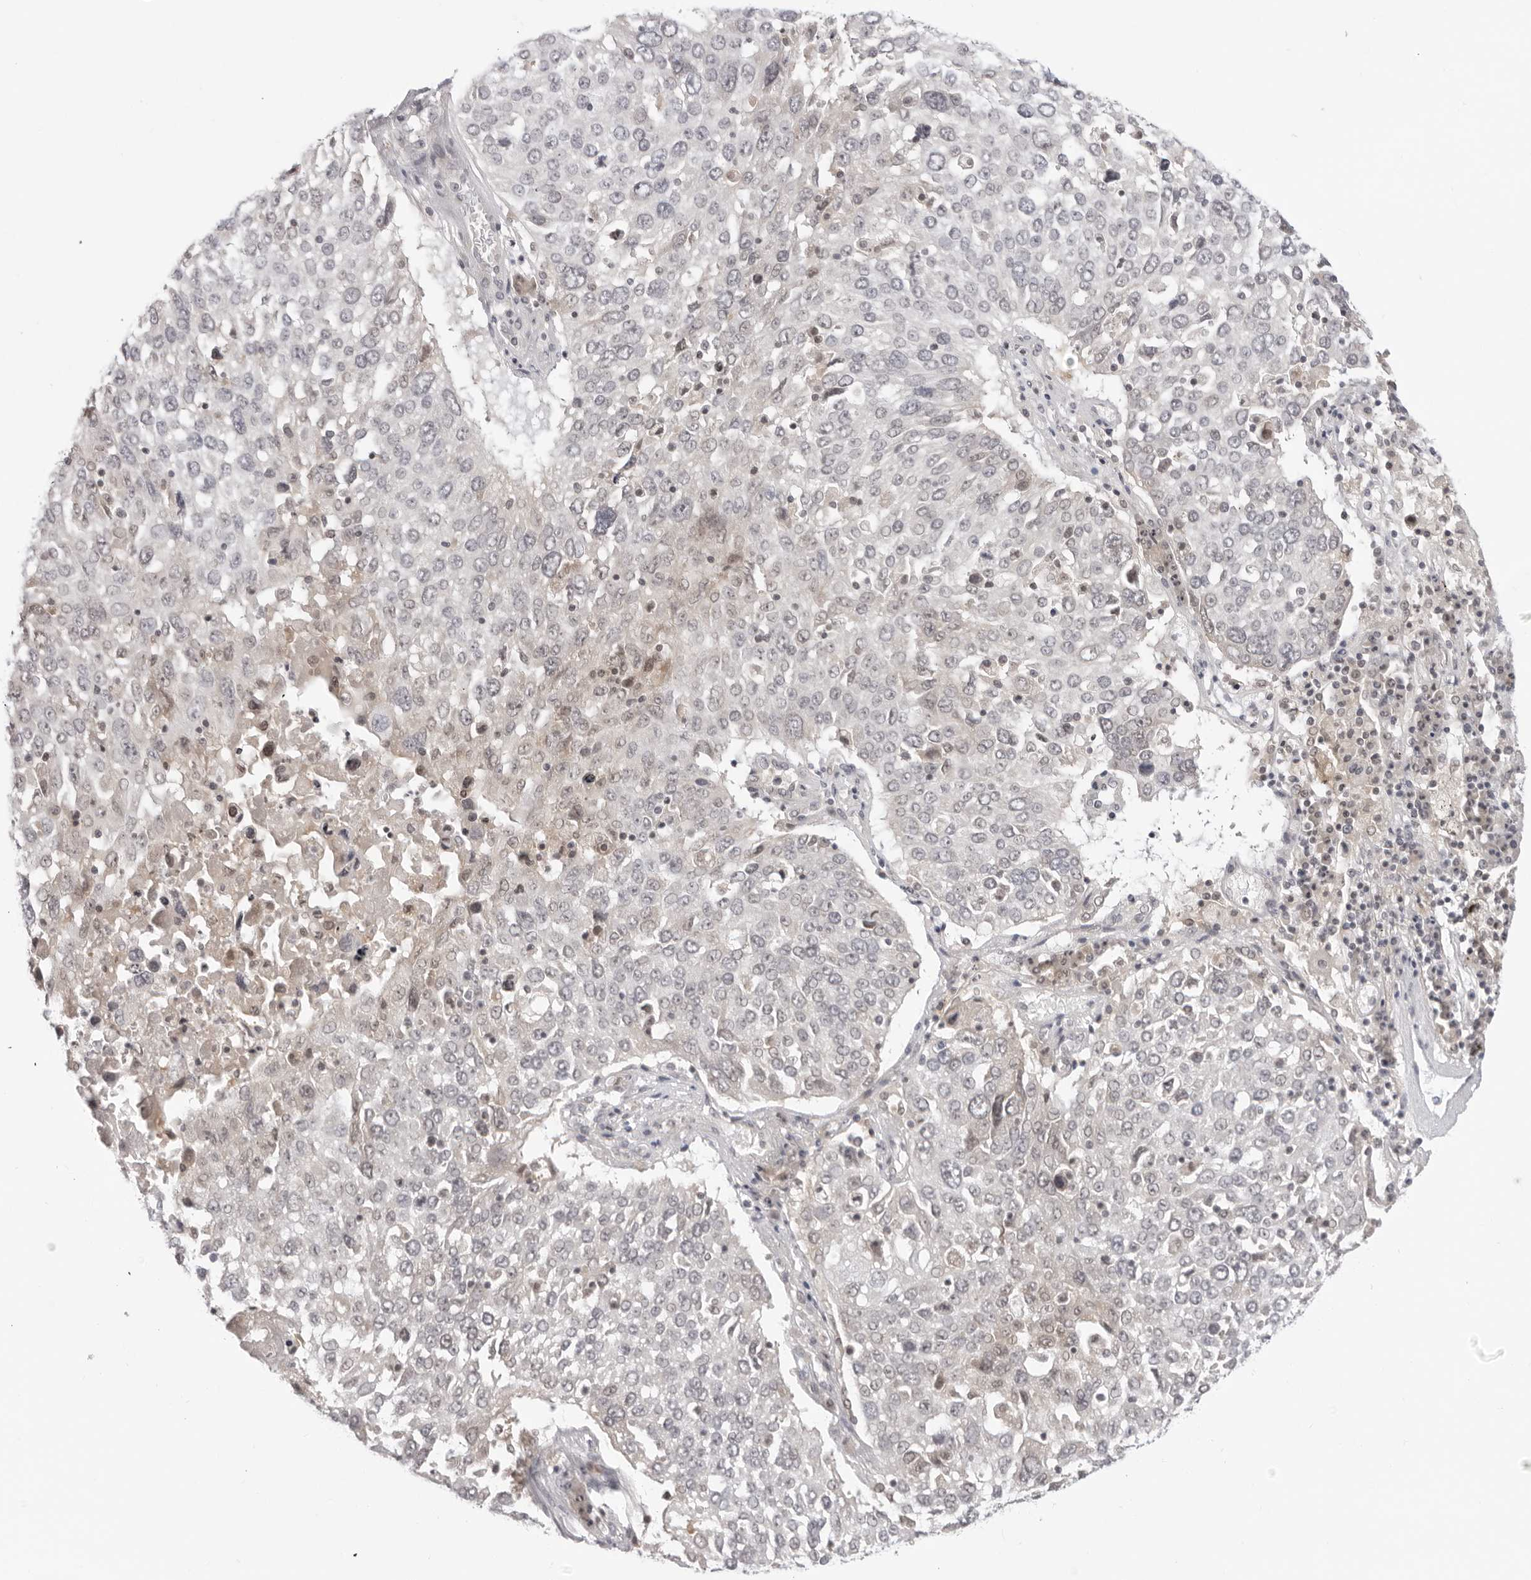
{"staining": {"intensity": "negative", "quantity": "none", "location": "none"}, "tissue": "lung cancer", "cell_type": "Tumor cells", "image_type": "cancer", "snomed": [{"axis": "morphology", "description": "Squamous cell carcinoma, NOS"}, {"axis": "topography", "description": "Lung"}], "caption": "DAB immunohistochemical staining of lung cancer shows no significant expression in tumor cells.", "gene": "ACP6", "patient": {"sex": "male", "age": 65}}